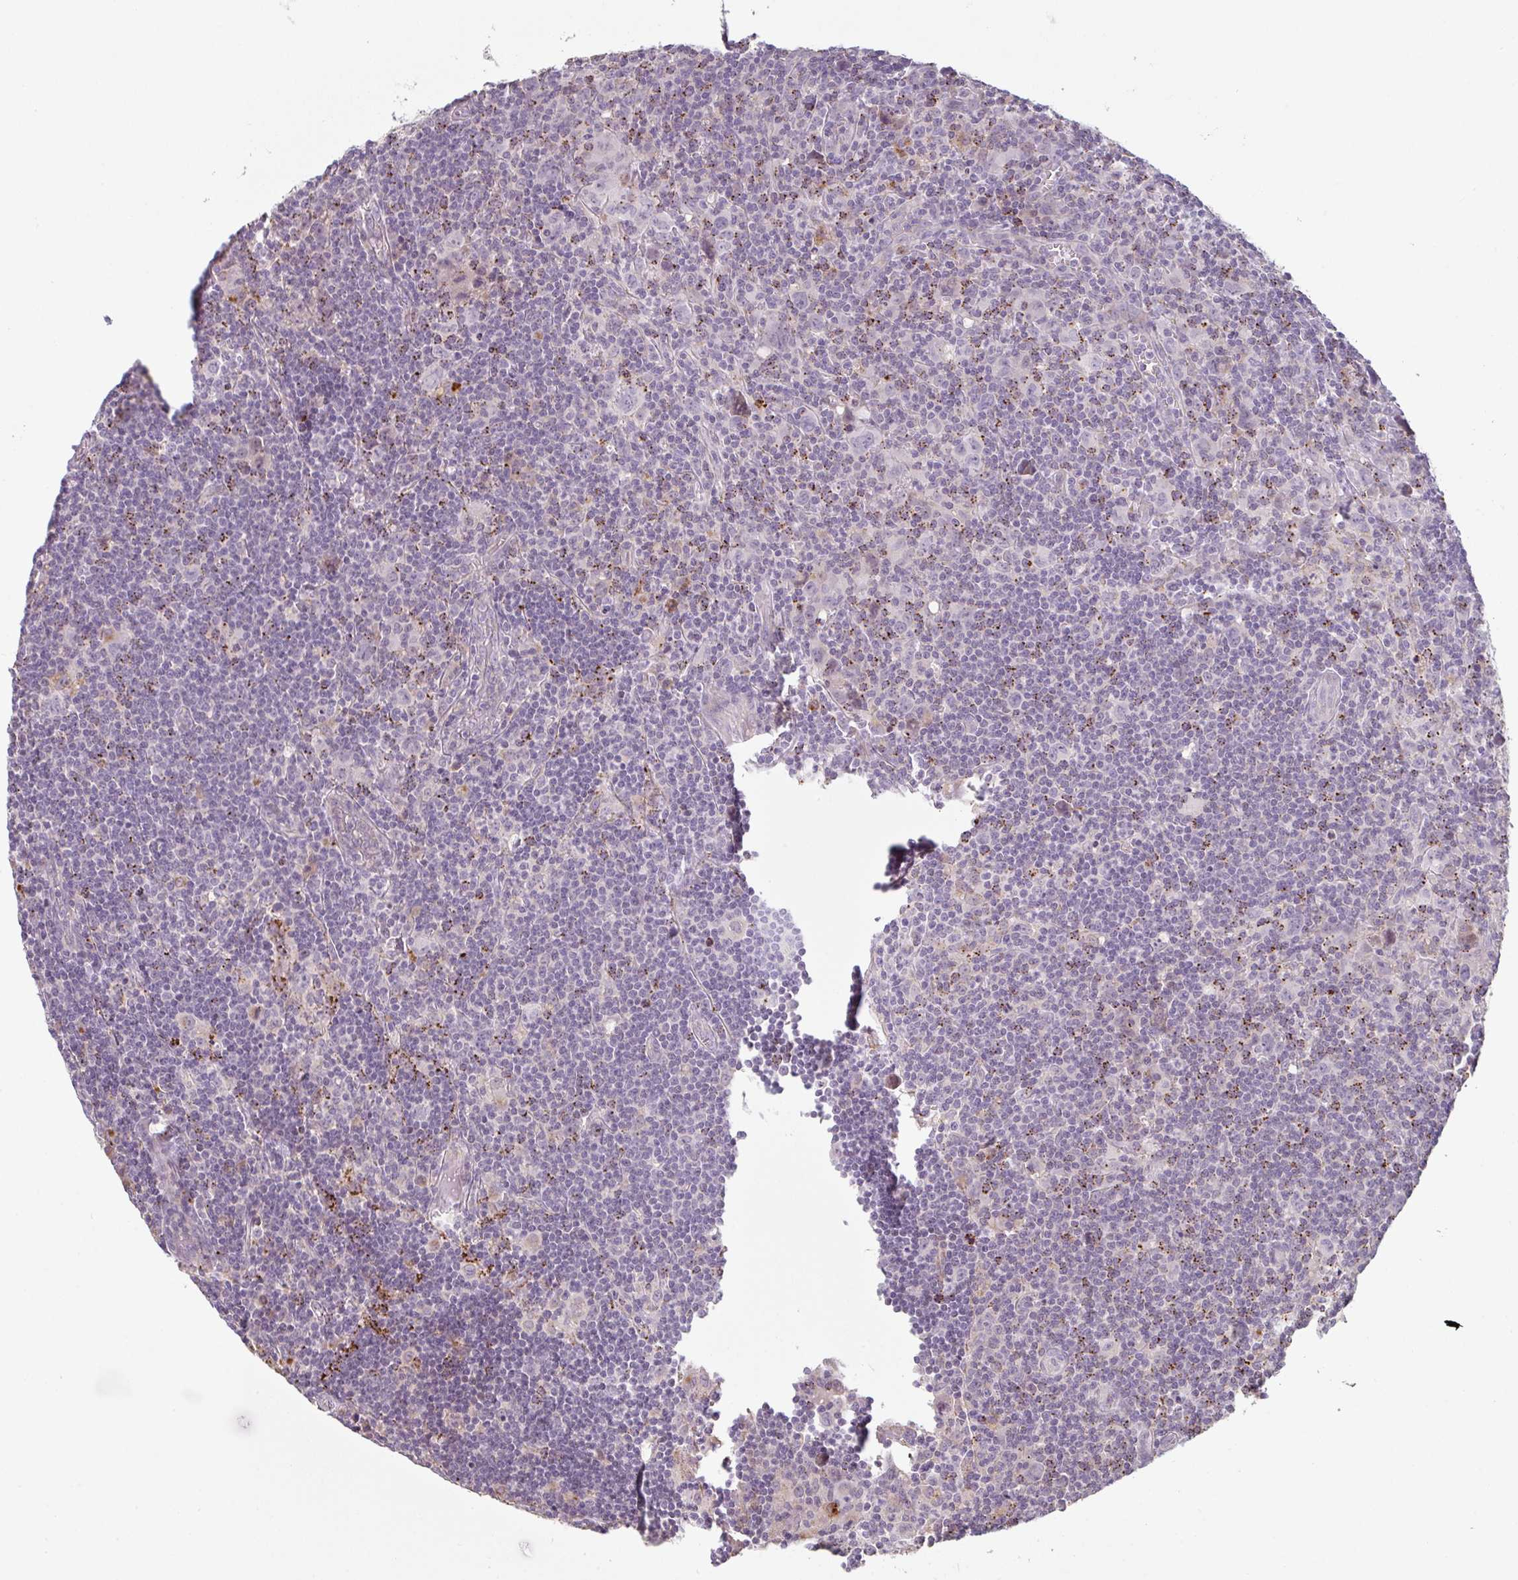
{"staining": {"intensity": "negative", "quantity": "none", "location": "none"}, "tissue": "lymphoma", "cell_type": "Tumor cells", "image_type": "cancer", "snomed": [{"axis": "morphology", "description": "Hodgkin's disease, NOS"}, {"axis": "topography", "description": "Lymph node"}], "caption": "Lymphoma was stained to show a protein in brown. There is no significant positivity in tumor cells.", "gene": "TMEM237", "patient": {"sex": "female", "age": 18}}